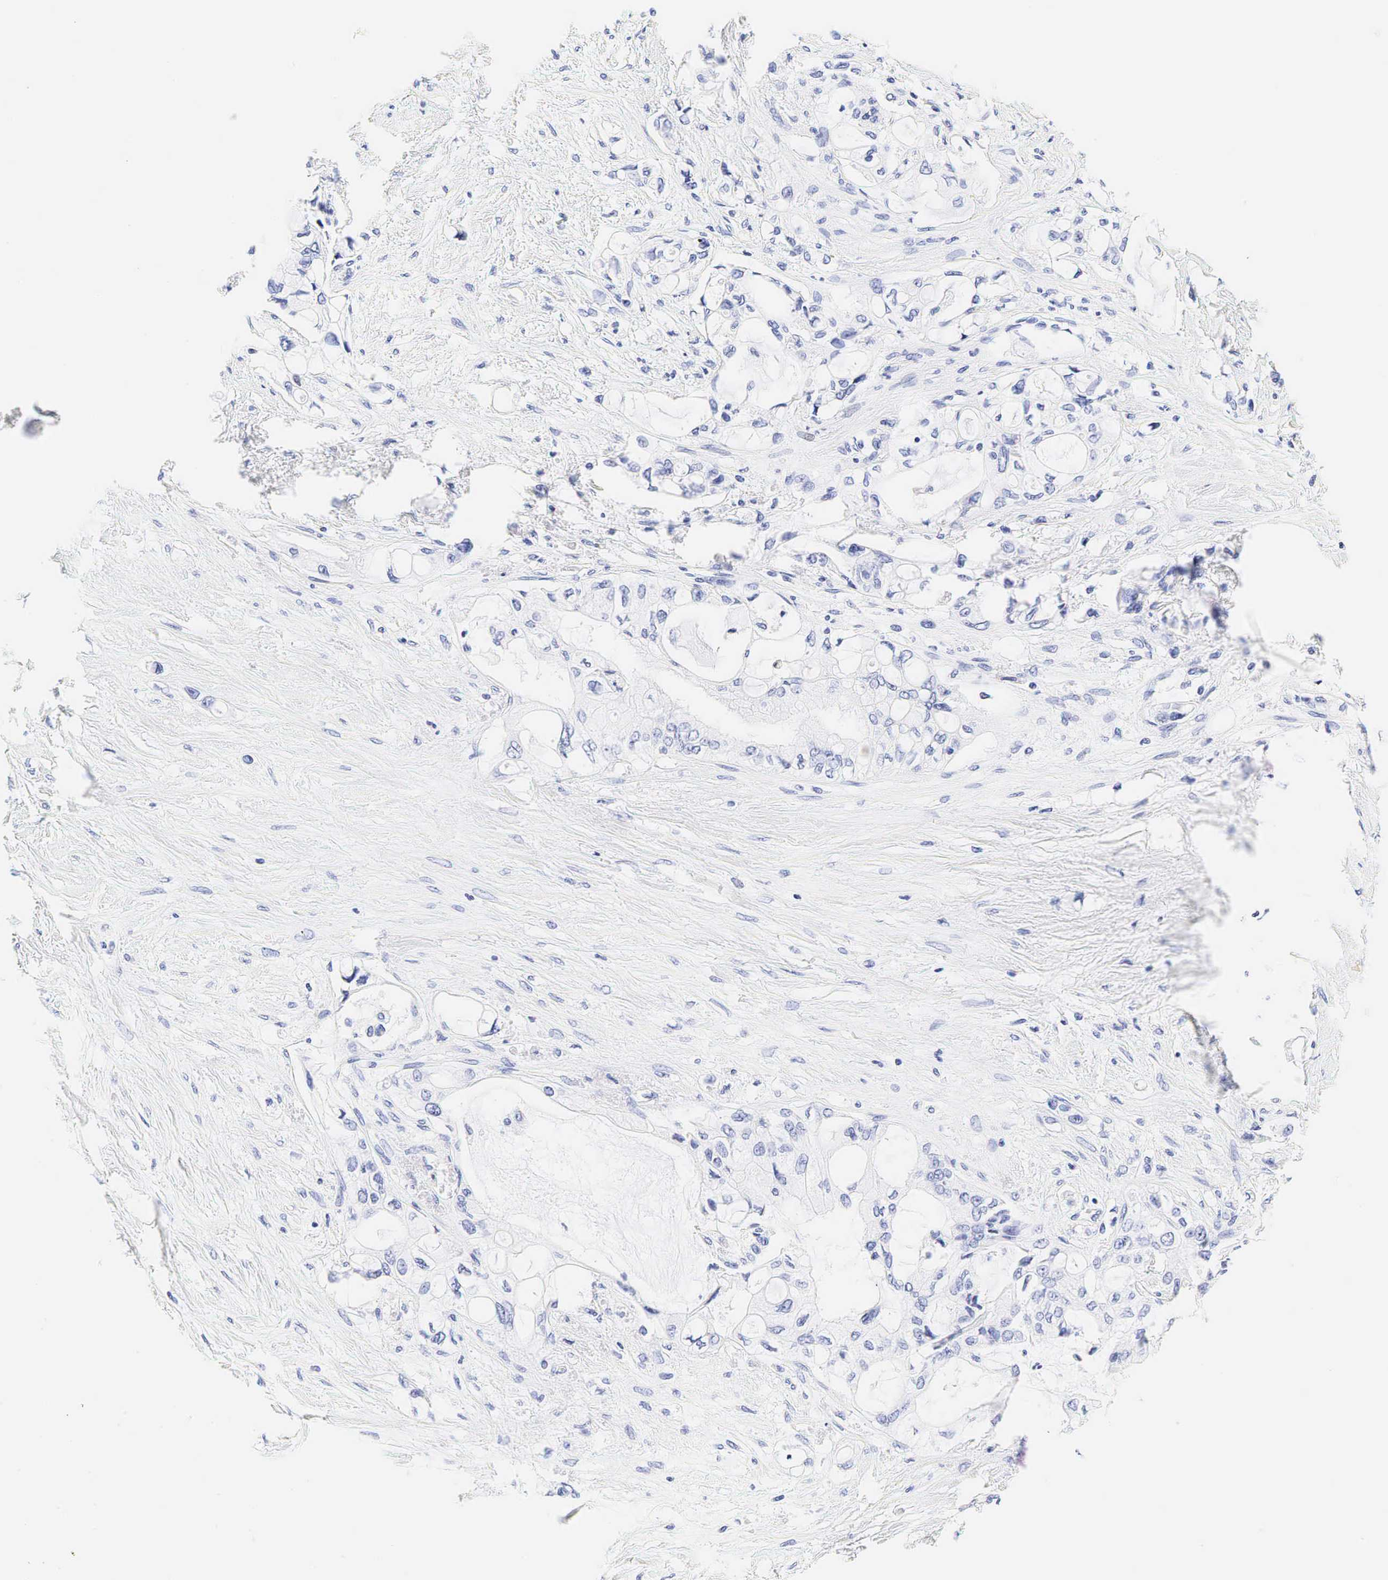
{"staining": {"intensity": "negative", "quantity": "none", "location": "none"}, "tissue": "pancreatic cancer", "cell_type": "Tumor cells", "image_type": "cancer", "snomed": [{"axis": "morphology", "description": "Adenocarcinoma, NOS"}, {"axis": "topography", "description": "Pancreas"}], "caption": "Pancreatic cancer stained for a protein using IHC demonstrates no expression tumor cells.", "gene": "CALD1", "patient": {"sex": "female", "age": 70}}